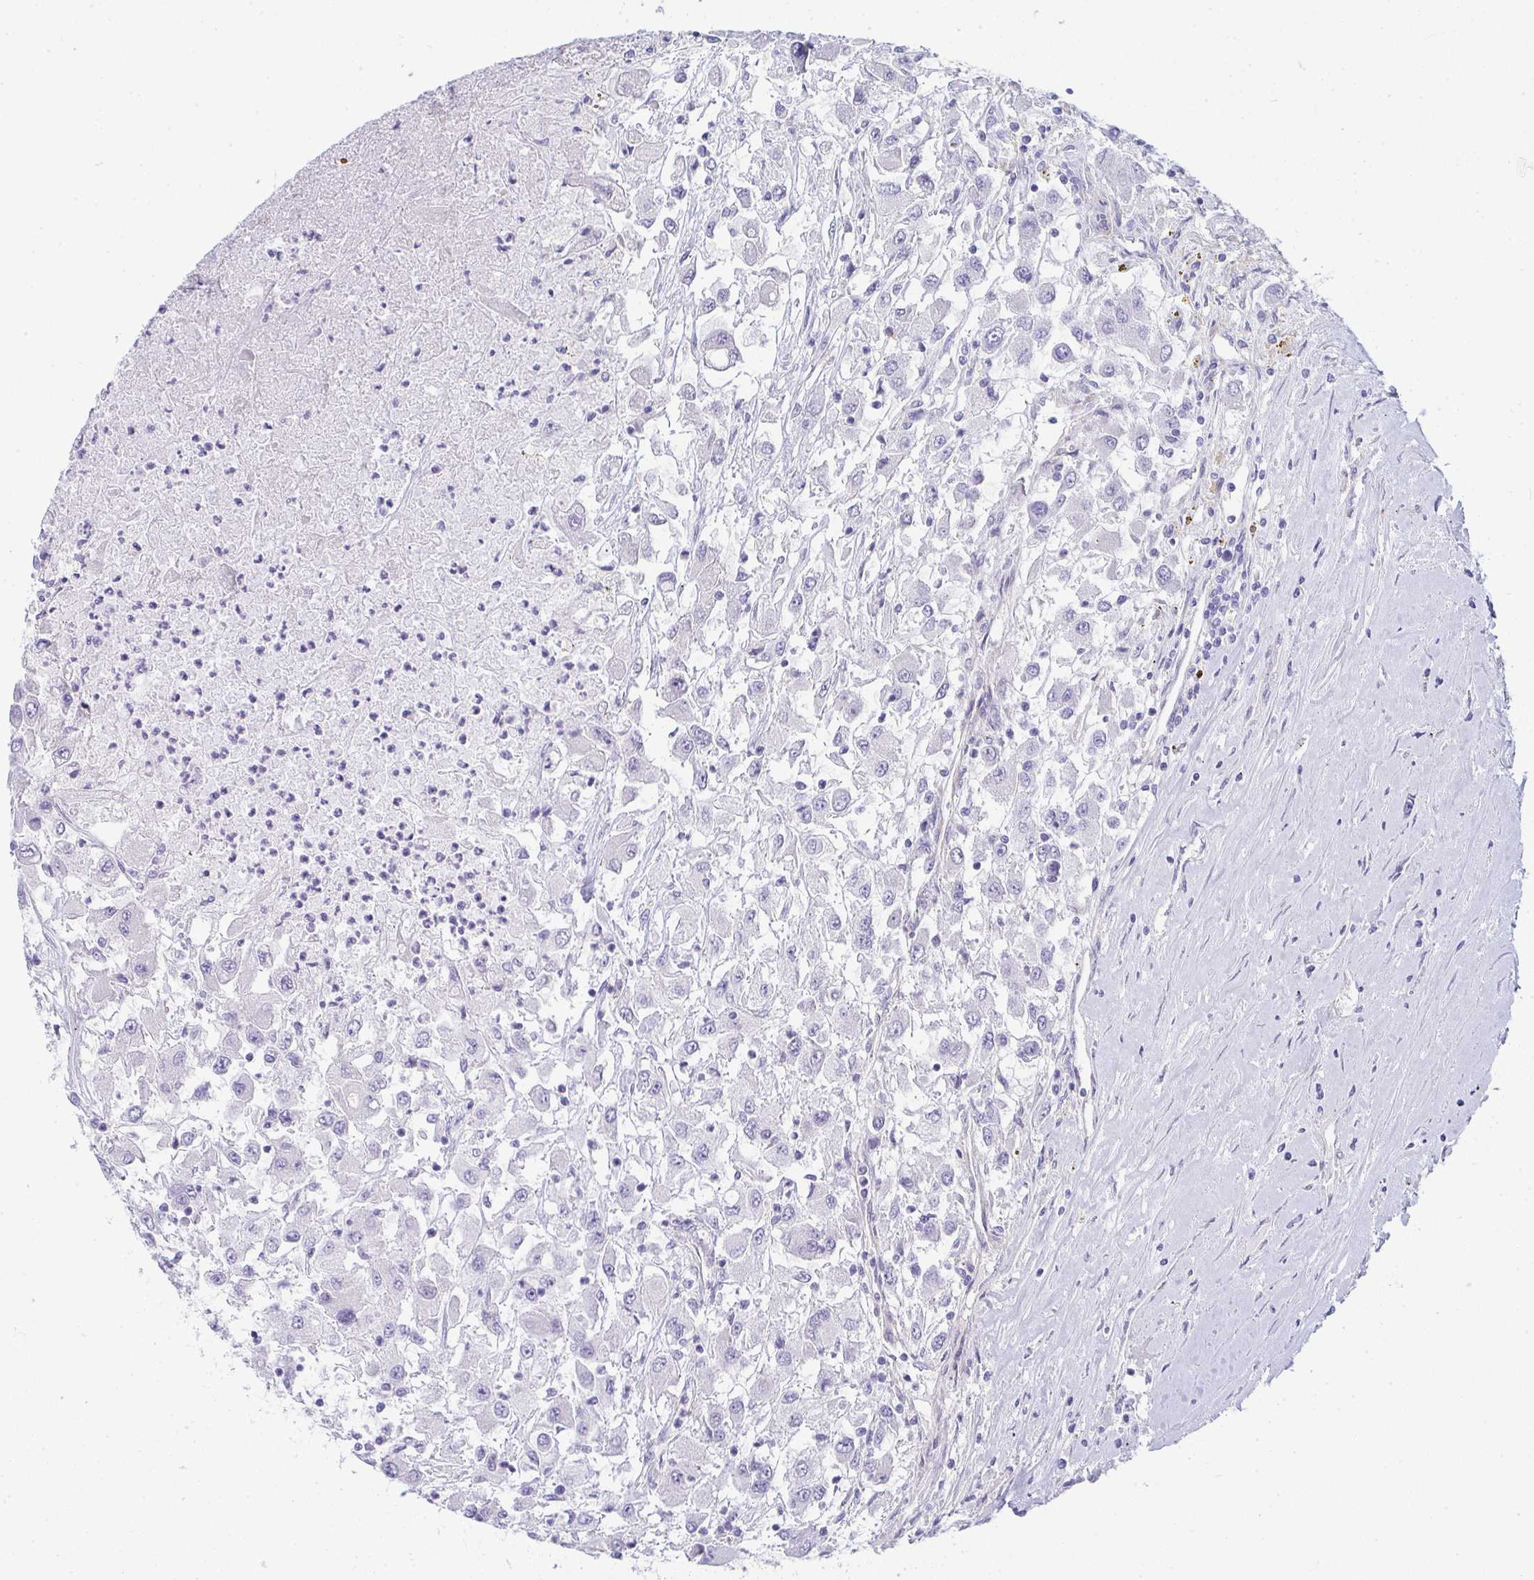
{"staining": {"intensity": "negative", "quantity": "none", "location": "none"}, "tissue": "renal cancer", "cell_type": "Tumor cells", "image_type": "cancer", "snomed": [{"axis": "morphology", "description": "Adenocarcinoma, NOS"}, {"axis": "topography", "description": "Kidney"}], "caption": "Immunohistochemistry (IHC) histopathology image of human adenocarcinoma (renal) stained for a protein (brown), which demonstrates no positivity in tumor cells.", "gene": "GAB1", "patient": {"sex": "female", "age": 67}}